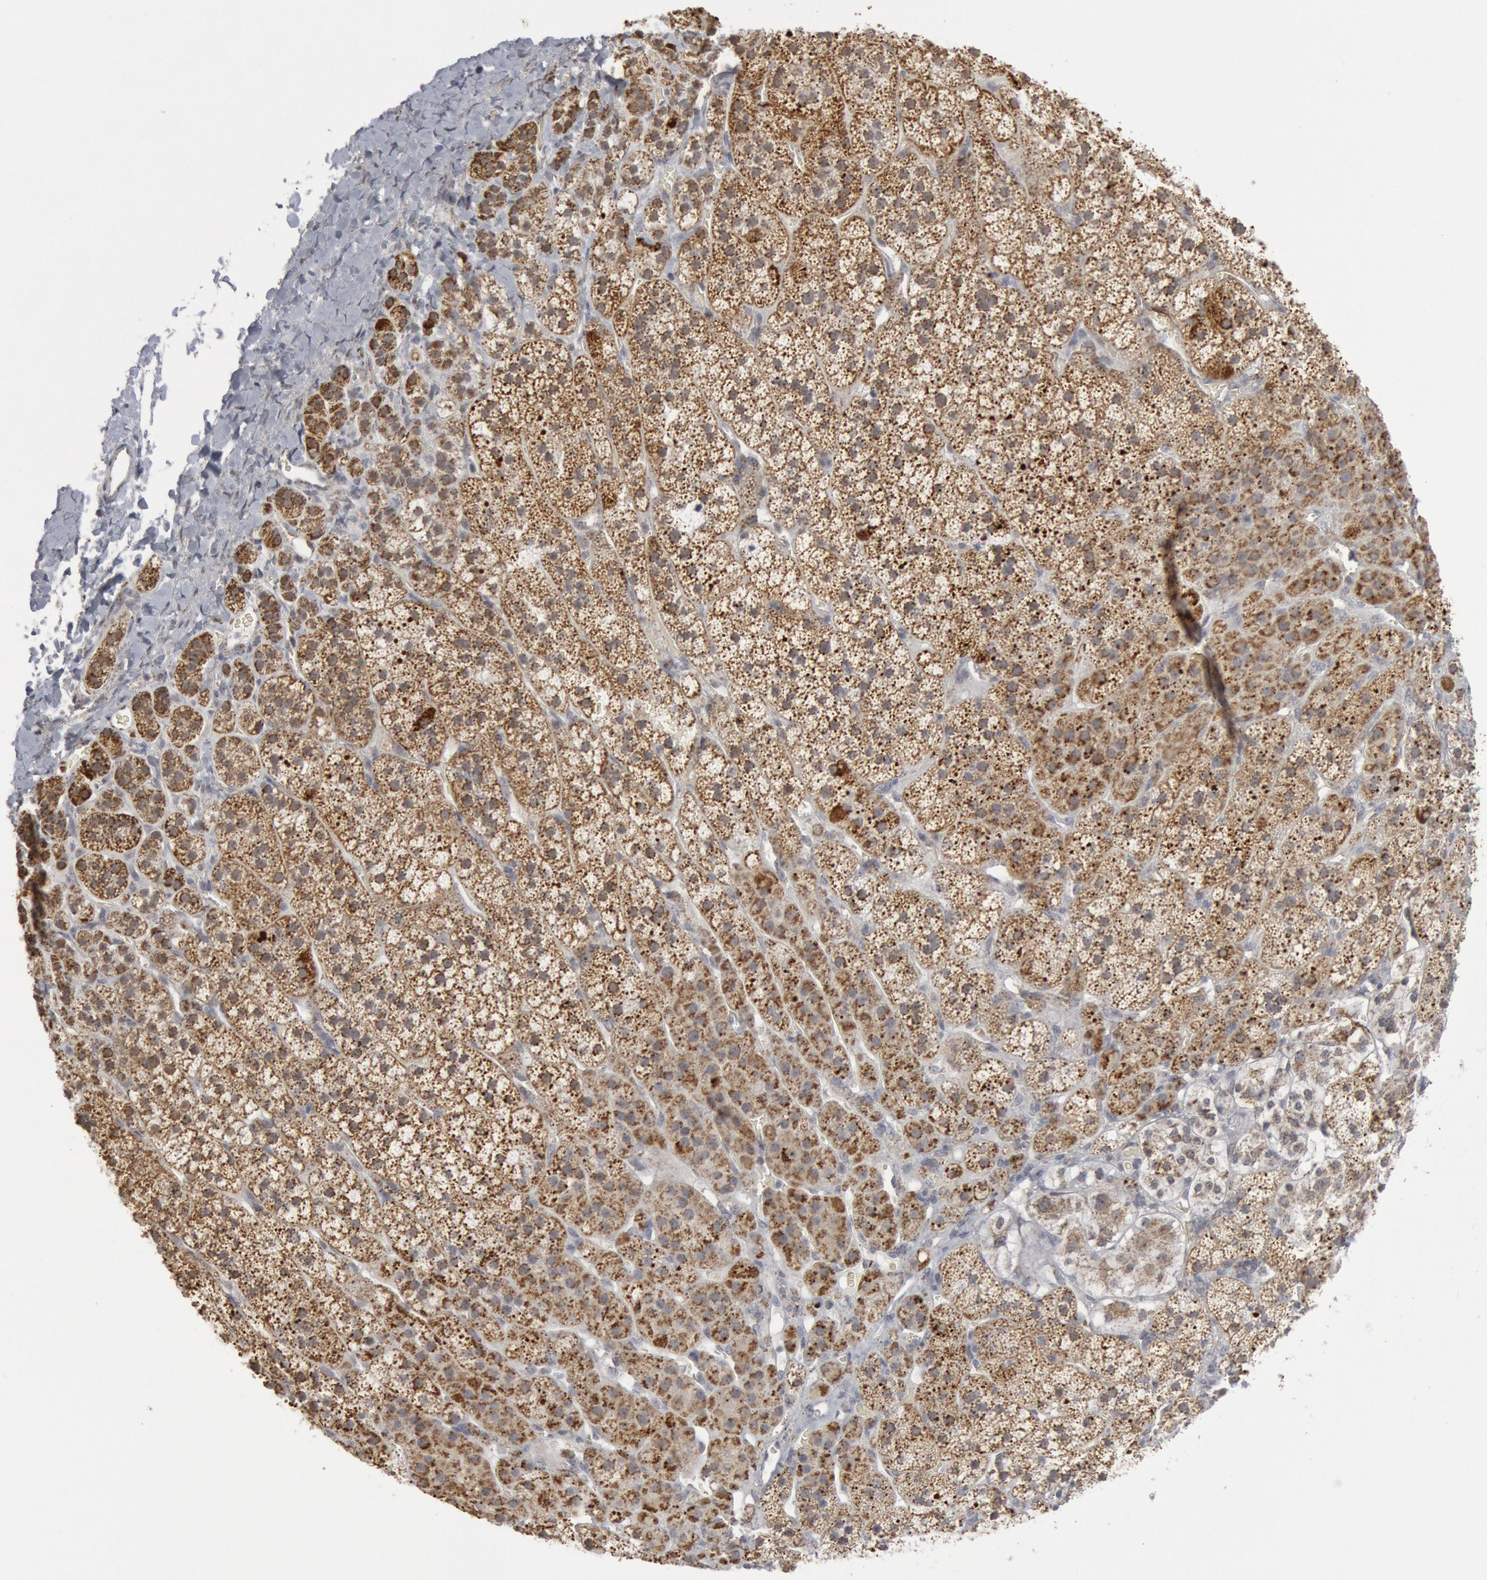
{"staining": {"intensity": "moderate", "quantity": ">75%", "location": "cytoplasmic/membranous"}, "tissue": "adrenal gland", "cell_type": "Glandular cells", "image_type": "normal", "snomed": [{"axis": "morphology", "description": "Normal tissue, NOS"}, {"axis": "topography", "description": "Adrenal gland"}], "caption": "Brown immunohistochemical staining in normal human adrenal gland exhibits moderate cytoplasmic/membranous staining in about >75% of glandular cells. Nuclei are stained in blue.", "gene": "CASP9", "patient": {"sex": "female", "age": 44}}